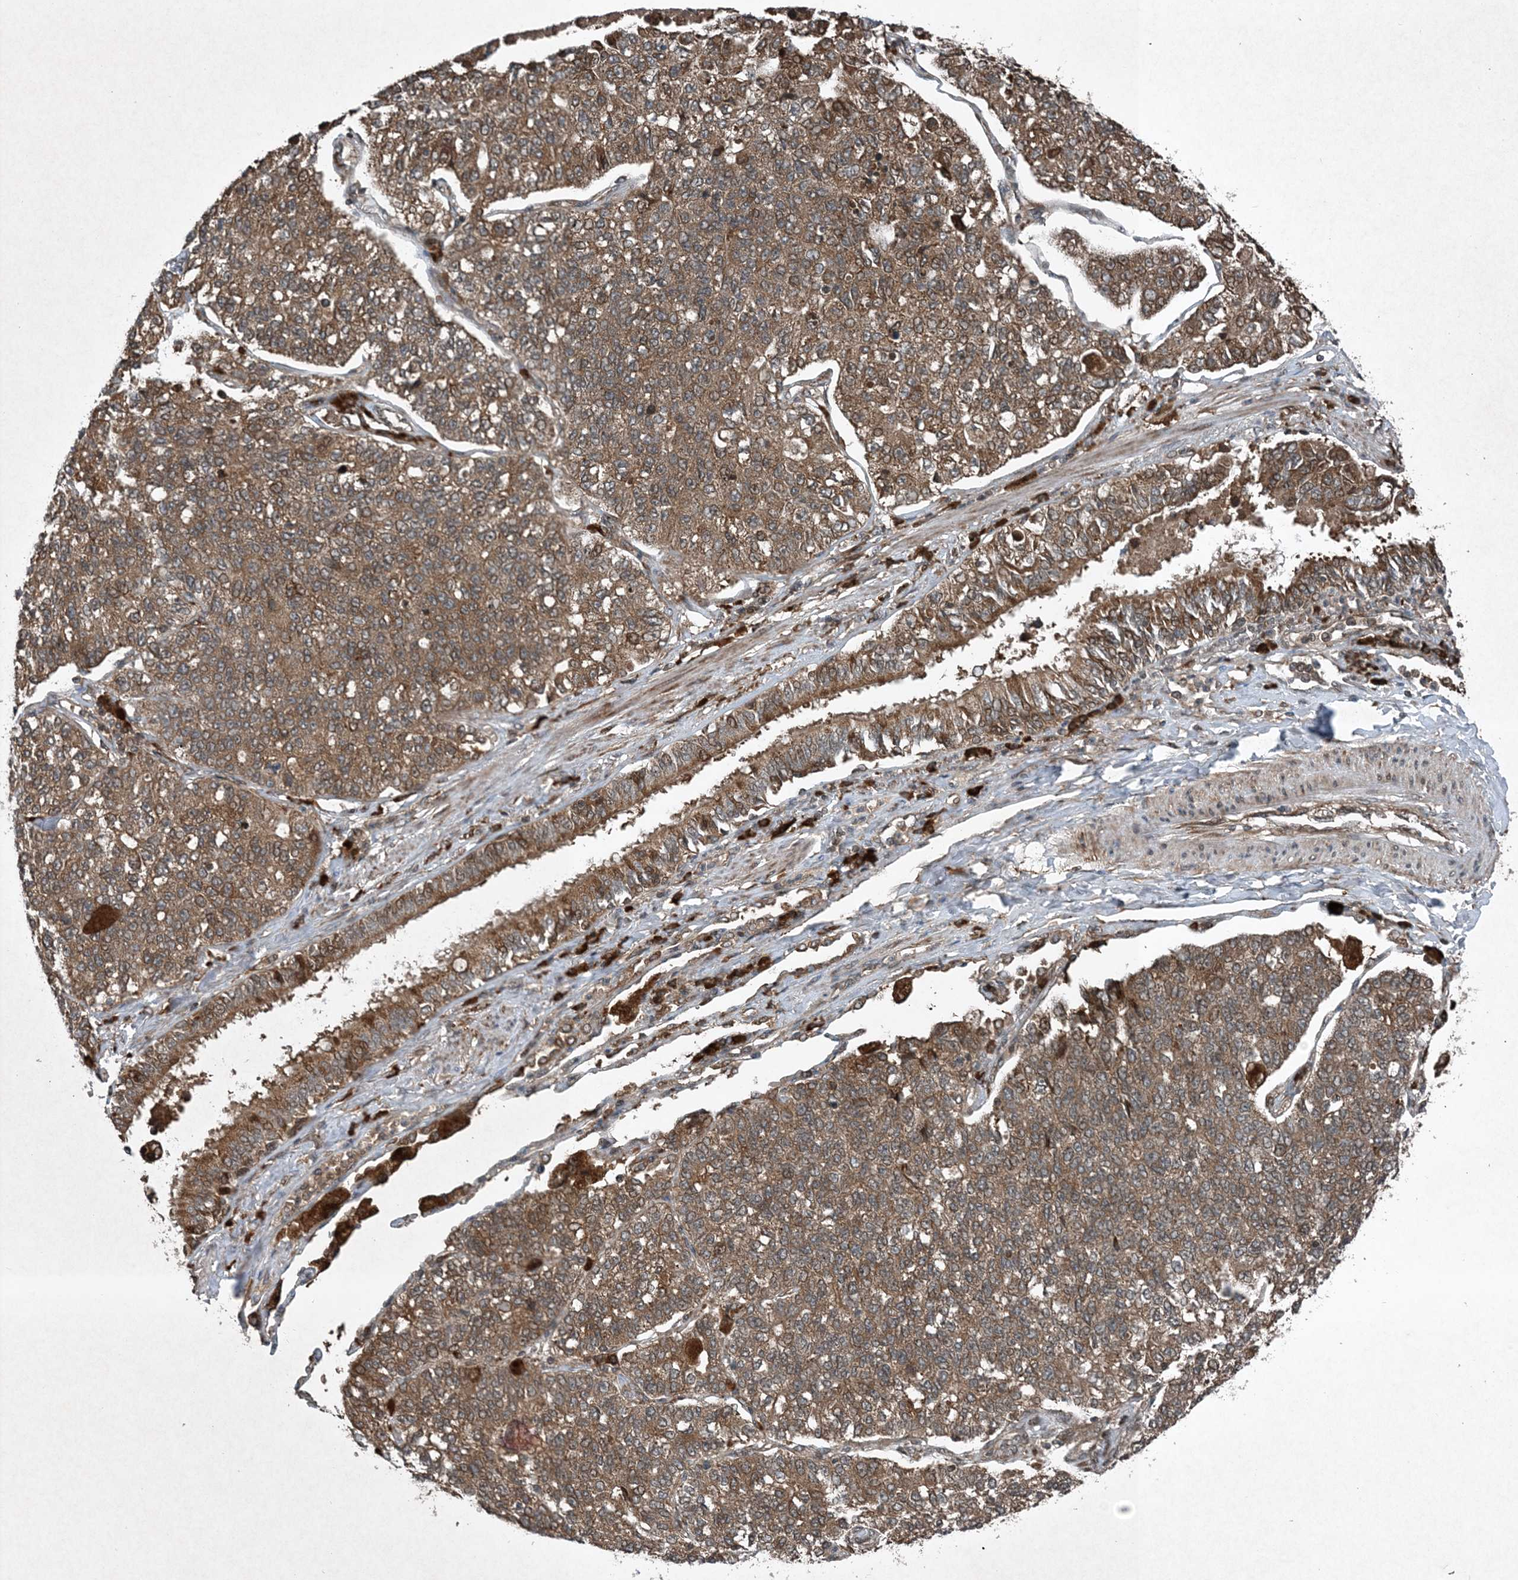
{"staining": {"intensity": "moderate", "quantity": ">75%", "location": "cytoplasmic/membranous"}, "tissue": "lung cancer", "cell_type": "Tumor cells", "image_type": "cancer", "snomed": [{"axis": "morphology", "description": "Adenocarcinoma, NOS"}, {"axis": "topography", "description": "Lung"}], "caption": "This is a micrograph of immunohistochemistry staining of lung adenocarcinoma, which shows moderate staining in the cytoplasmic/membranous of tumor cells.", "gene": "GNG5", "patient": {"sex": "male", "age": 49}}